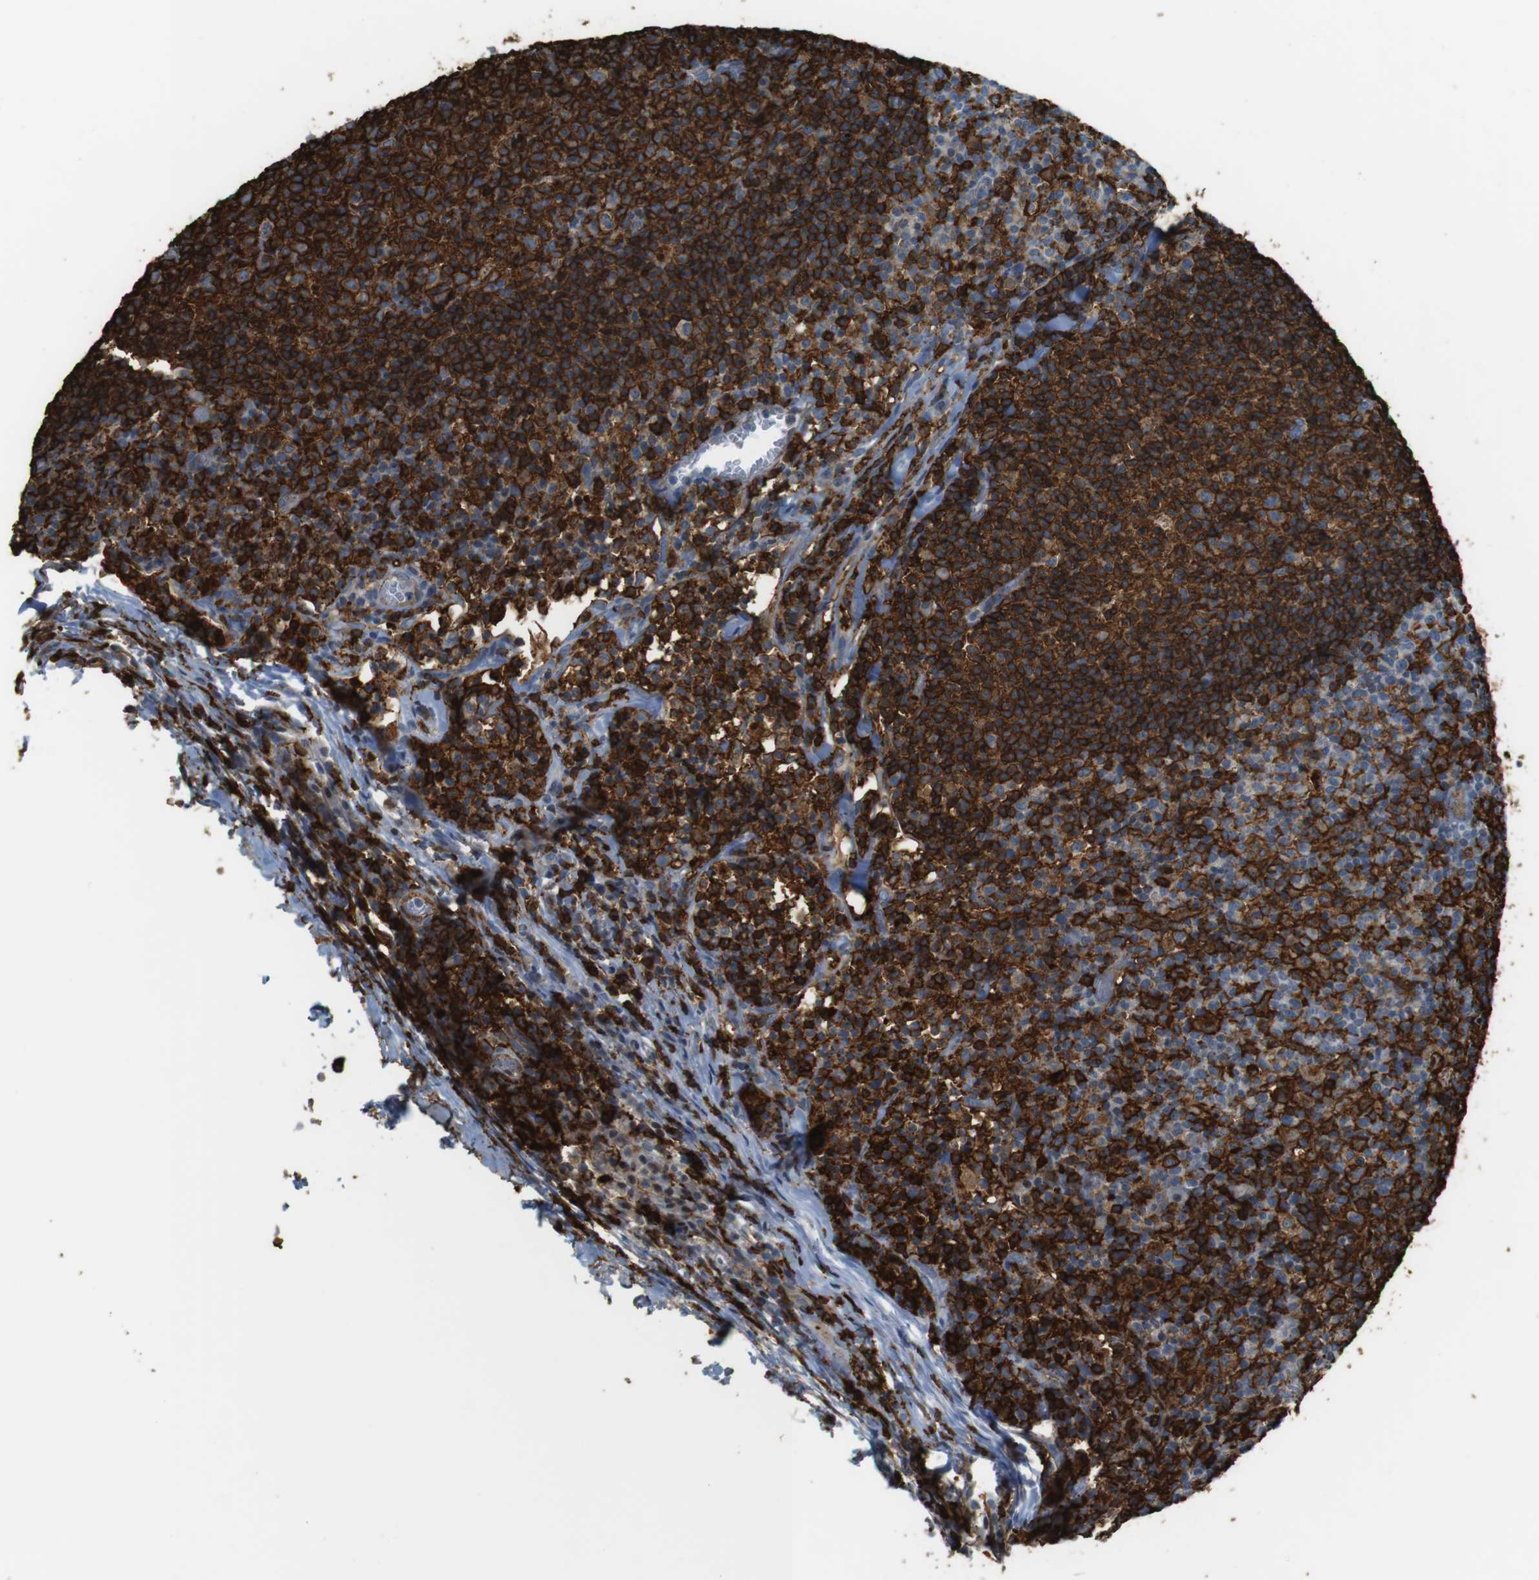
{"staining": {"intensity": "strong", "quantity": ">75%", "location": "cytoplasmic/membranous"}, "tissue": "lymph node", "cell_type": "Germinal center cells", "image_type": "normal", "snomed": [{"axis": "morphology", "description": "Normal tissue, NOS"}, {"axis": "morphology", "description": "Inflammation, NOS"}, {"axis": "topography", "description": "Lymph node"}], "caption": "Germinal center cells reveal high levels of strong cytoplasmic/membranous staining in about >75% of cells in normal lymph node.", "gene": "HLA", "patient": {"sex": "male", "age": 55}}